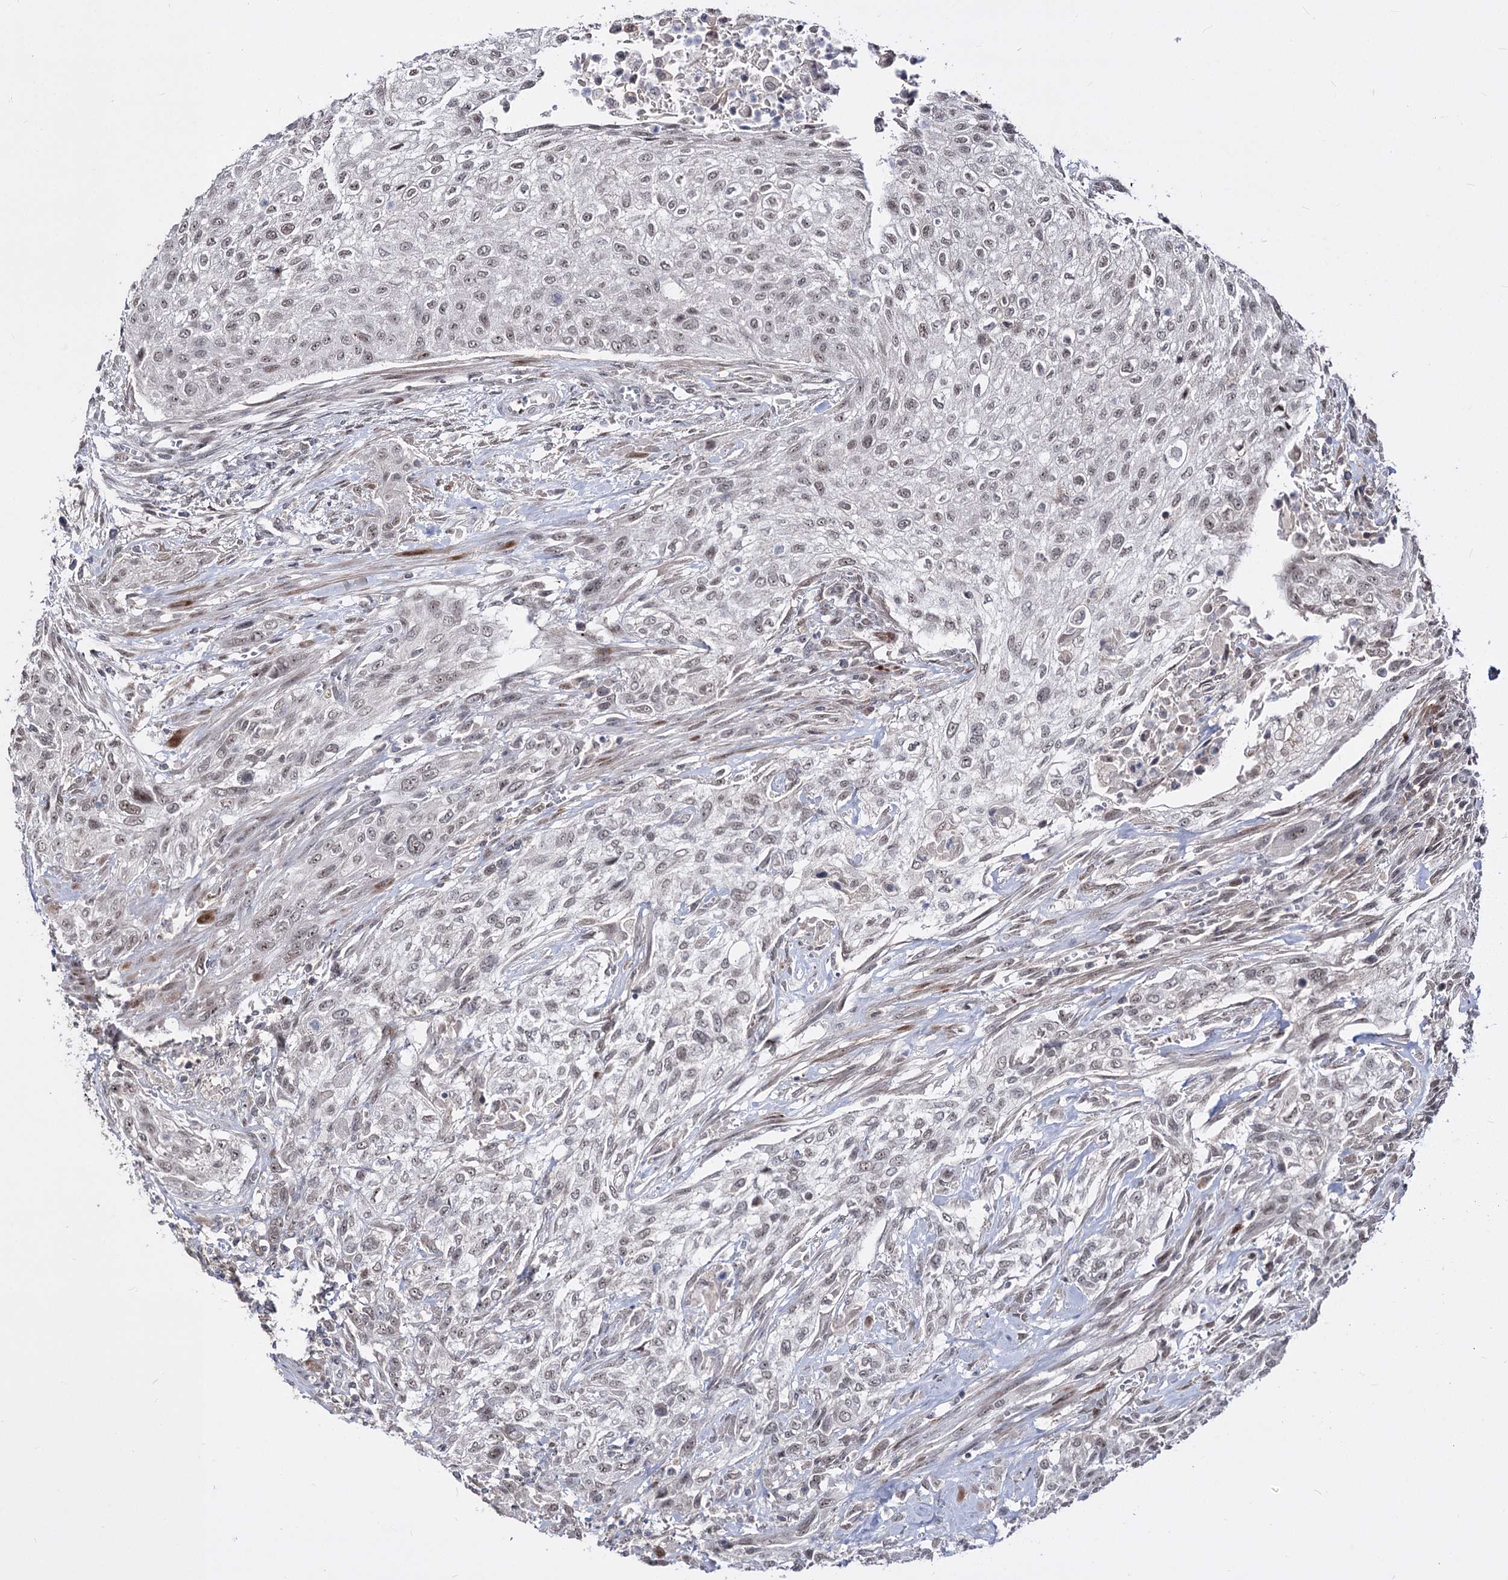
{"staining": {"intensity": "weak", "quantity": ">75%", "location": "nuclear"}, "tissue": "urothelial cancer", "cell_type": "Tumor cells", "image_type": "cancer", "snomed": [{"axis": "morphology", "description": "Urothelial carcinoma, High grade"}, {"axis": "topography", "description": "Urinary bladder"}], "caption": "Immunohistochemistry photomicrograph of neoplastic tissue: human high-grade urothelial carcinoma stained using immunohistochemistry demonstrates low levels of weak protein expression localized specifically in the nuclear of tumor cells, appearing as a nuclear brown color.", "gene": "STOX1", "patient": {"sex": "male", "age": 35}}